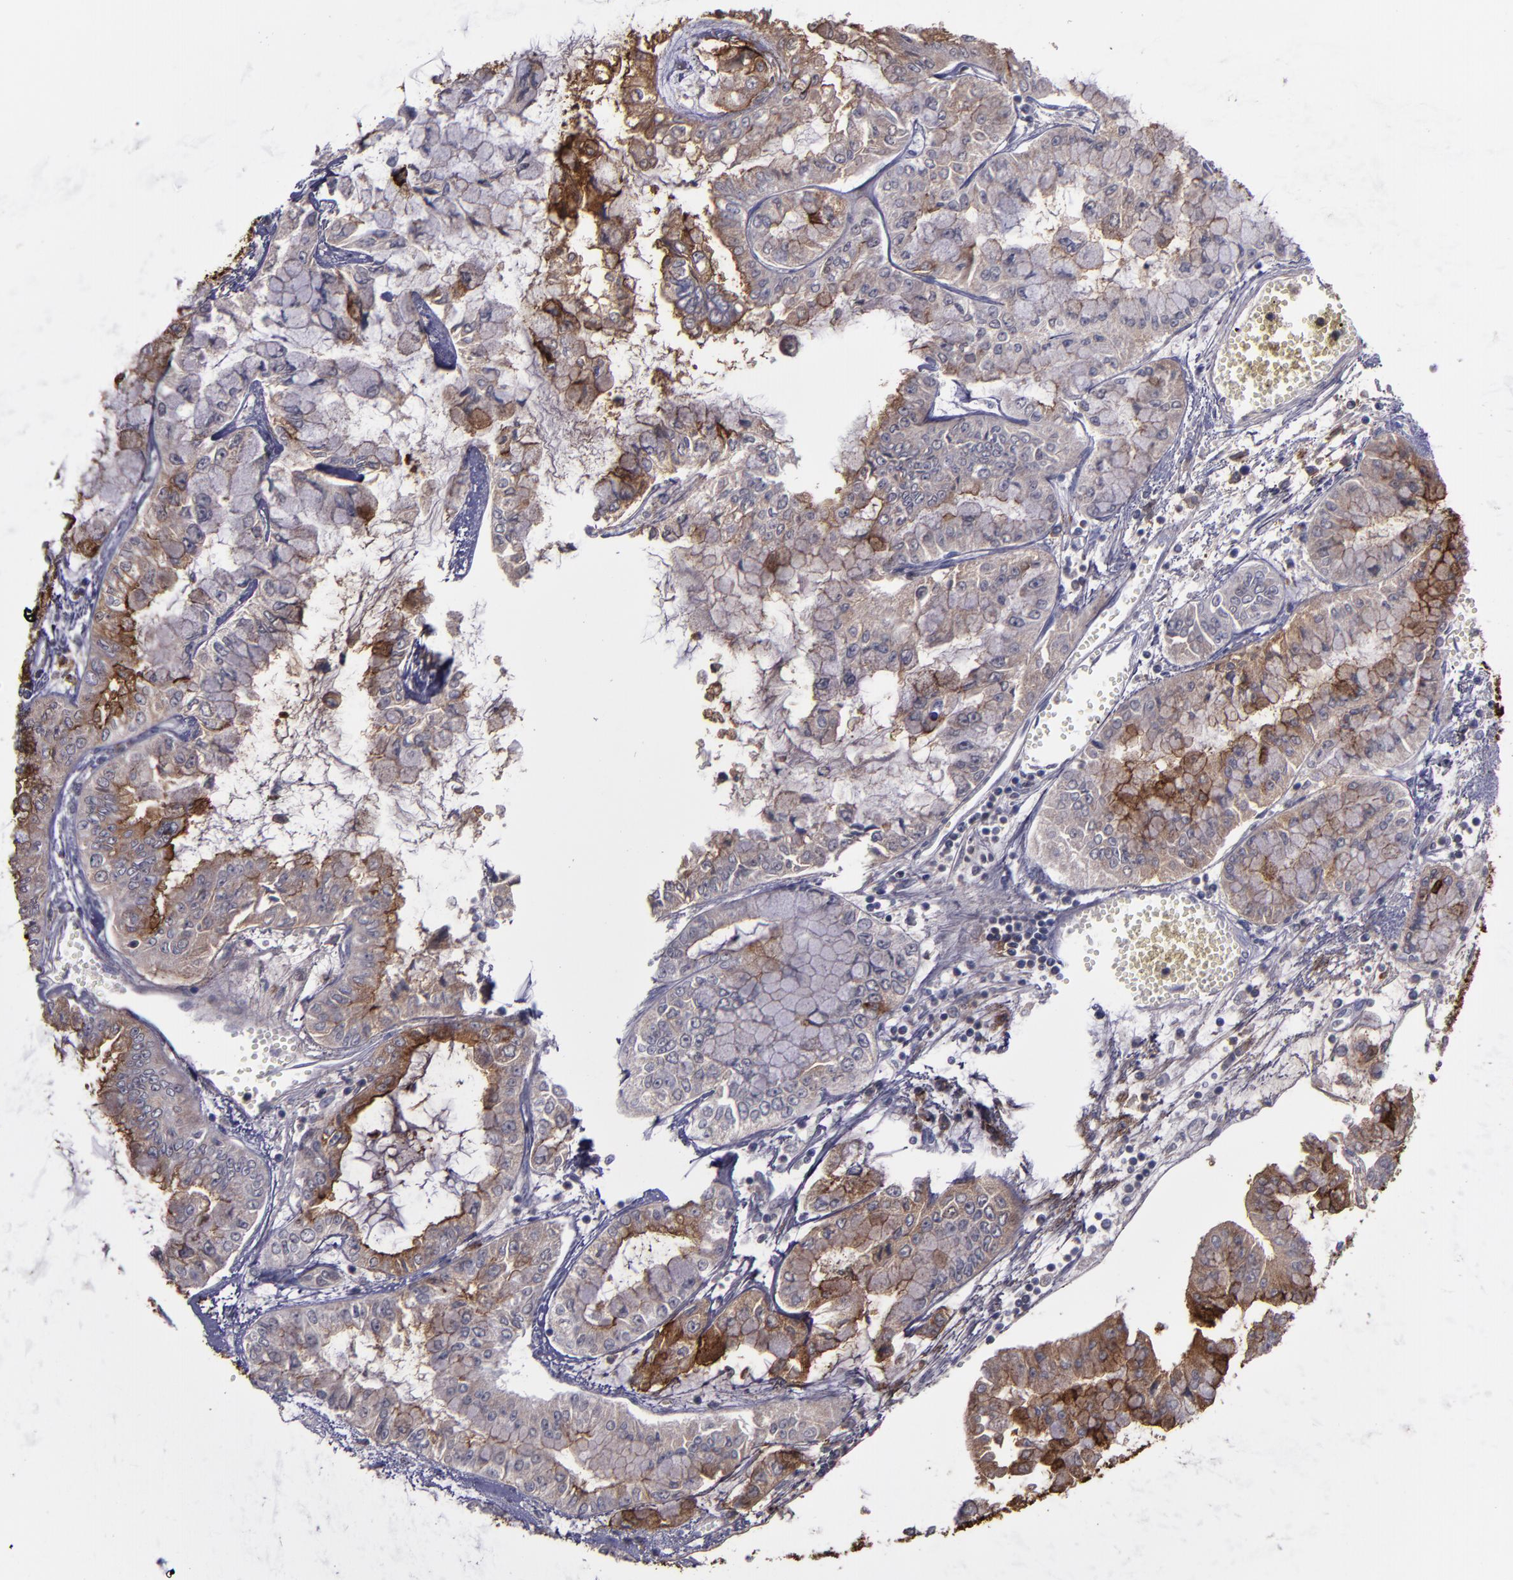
{"staining": {"intensity": "moderate", "quantity": ">75%", "location": "cytoplasmic/membranous"}, "tissue": "liver cancer", "cell_type": "Tumor cells", "image_type": "cancer", "snomed": [{"axis": "morphology", "description": "Cholangiocarcinoma"}, {"axis": "topography", "description": "Liver"}], "caption": "Liver cancer (cholangiocarcinoma) was stained to show a protein in brown. There is medium levels of moderate cytoplasmic/membranous staining in about >75% of tumor cells.", "gene": "MFGE8", "patient": {"sex": "female", "age": 79}}